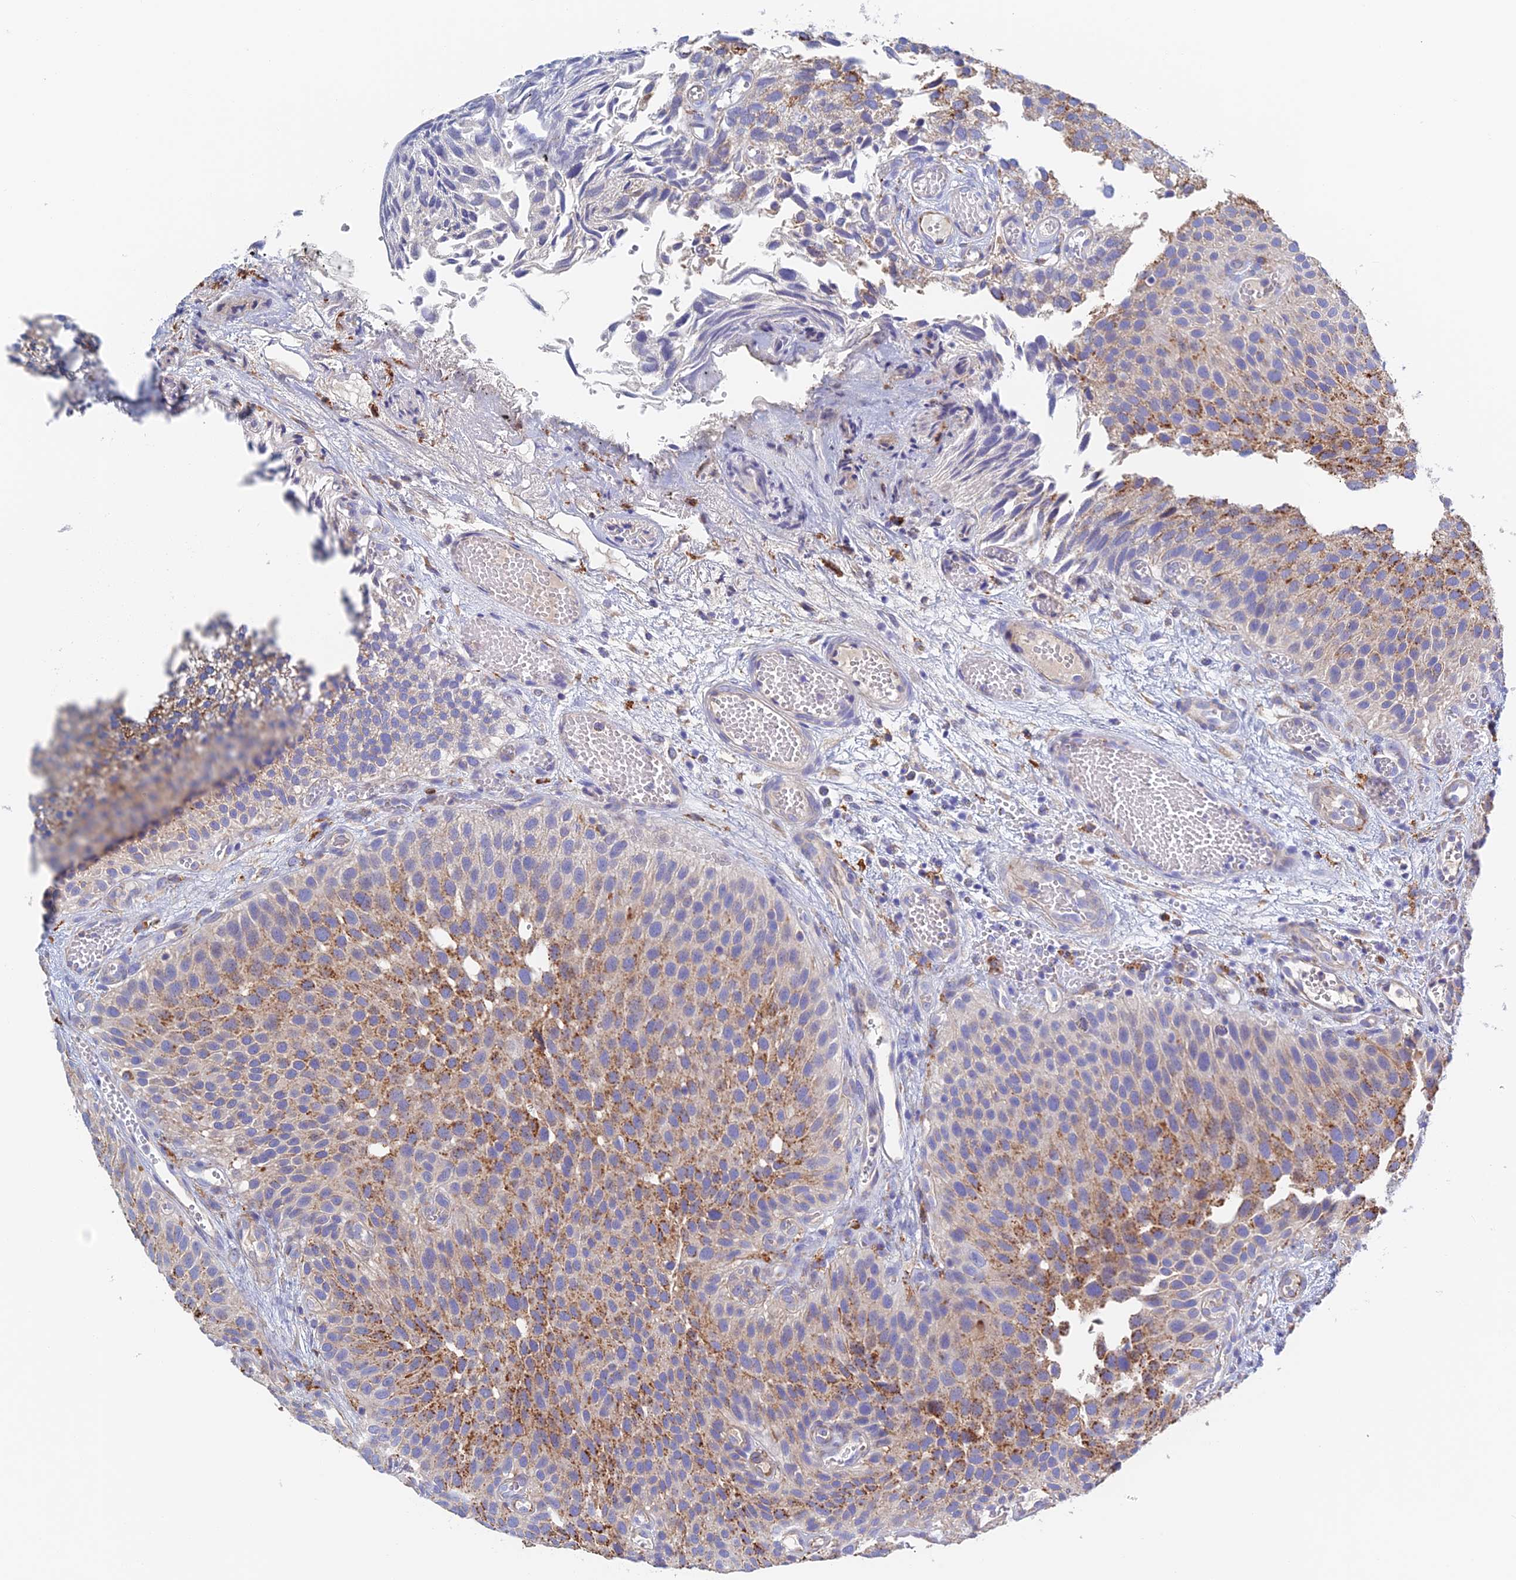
{"staining": {"intensity": "moderate", "quantity": "25%-75%", "location": "cytoplasmic/membranous"}, "tissue": "urothelial cancer", "cell_type": "Tumor cells", "image_type": "cancer", "snomed": [{"axis": "morphology", "description": "Urothelial carcinoma, Low grade"}, {"axis": "topography", "description": "Urinary bladder"}], "caption": "Protein staining by immunohistochemistry (IHC) demonstrates moderate cytoplasmic/membranous expression in approximately 25%-75% of tumor cells in urothelial carcinoma (low-grade). The staining was performed using DAB, with brown indicating positive protein expression. Nuclei are stained blue with hematoxylin.", "gene": "RPGRIP1L", "patient": {"sex": "male", "age": 89}}